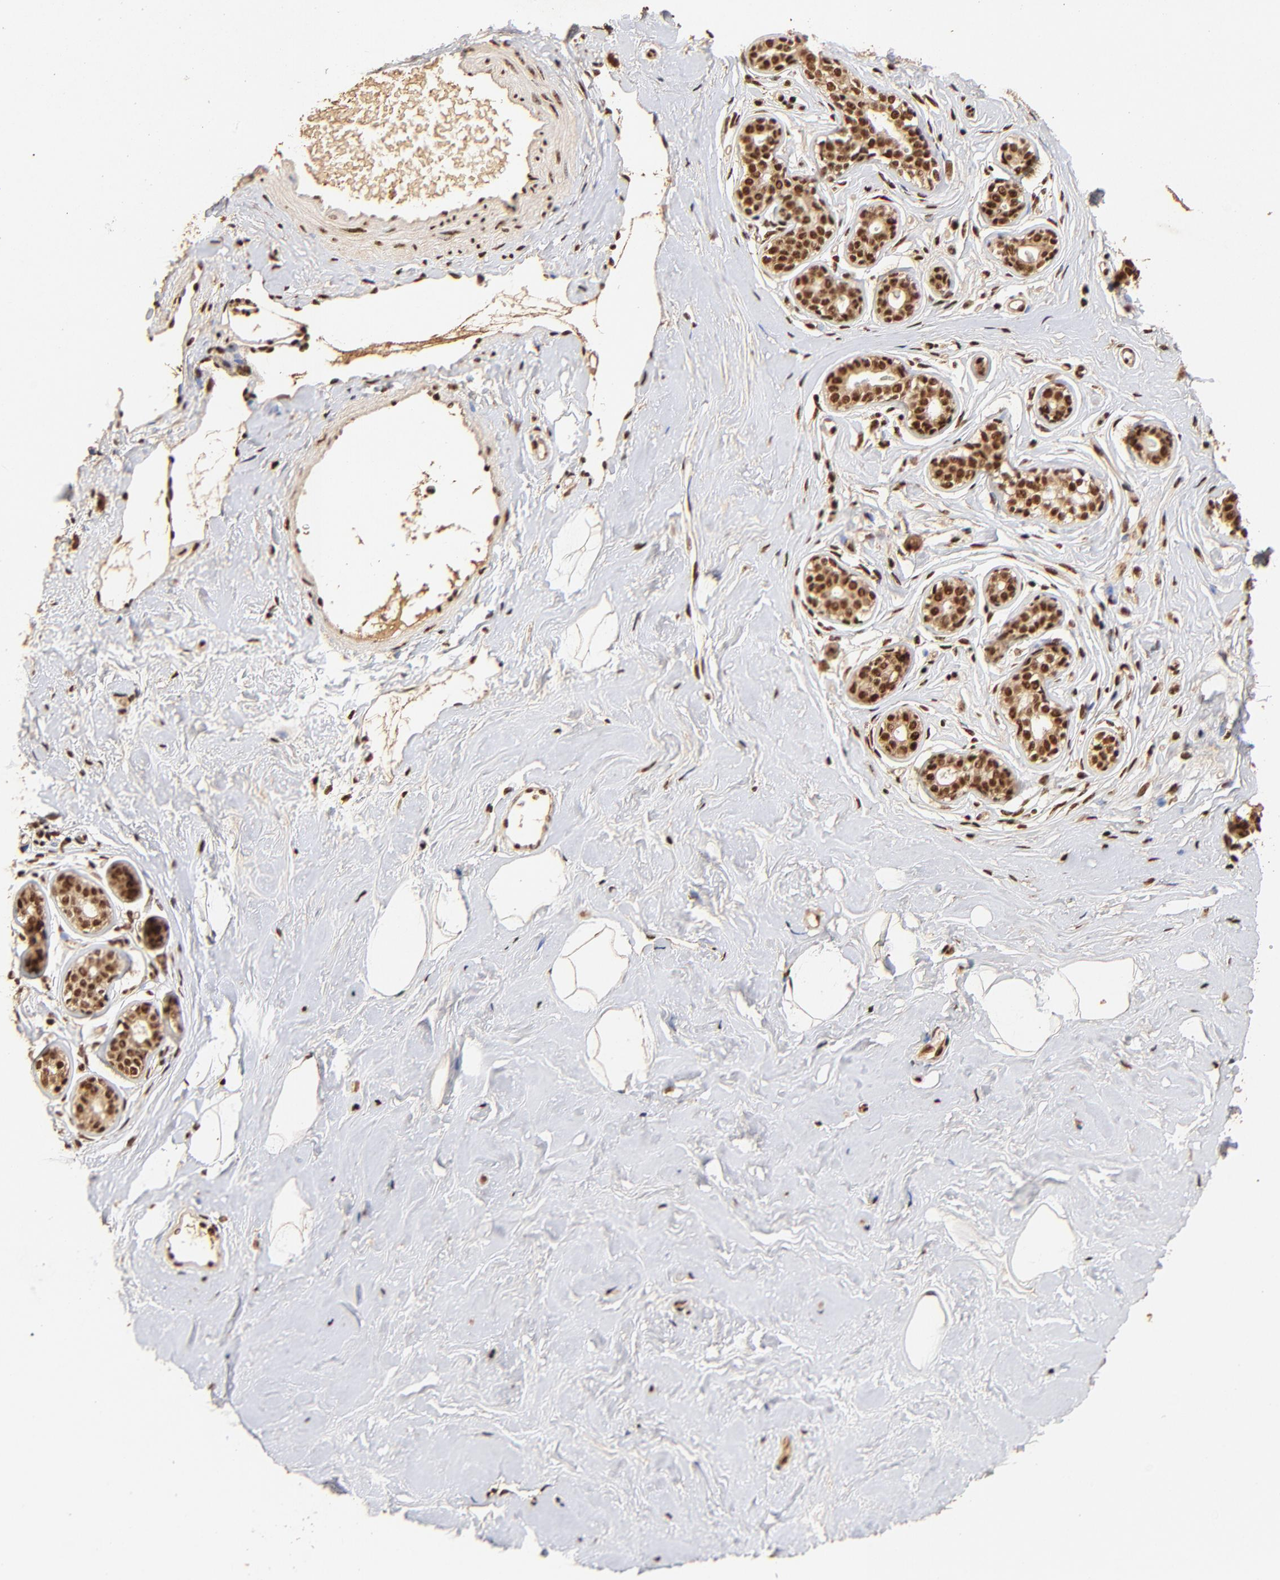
{"staining": {"intensity": "moderate", "quantity": "25%-75%", "location": "nuclear"}, "tissue": "breast", "cell_type": "Adipocytes", "image_type": "normal", "snomed": [{"axis": "morphology", "description": "Normal tissue, NOS"}, {"axis": "topography", "description": "Breast"}], "caption": "DAB (3,3'-diaminobenzidine) immunohistochemical staining of benign breast displays moderate nuclear protein expression in approximately 25%-75% of adipocytes.", "gene": "MED12", "patient": {"sex": "female", "age": 23}}